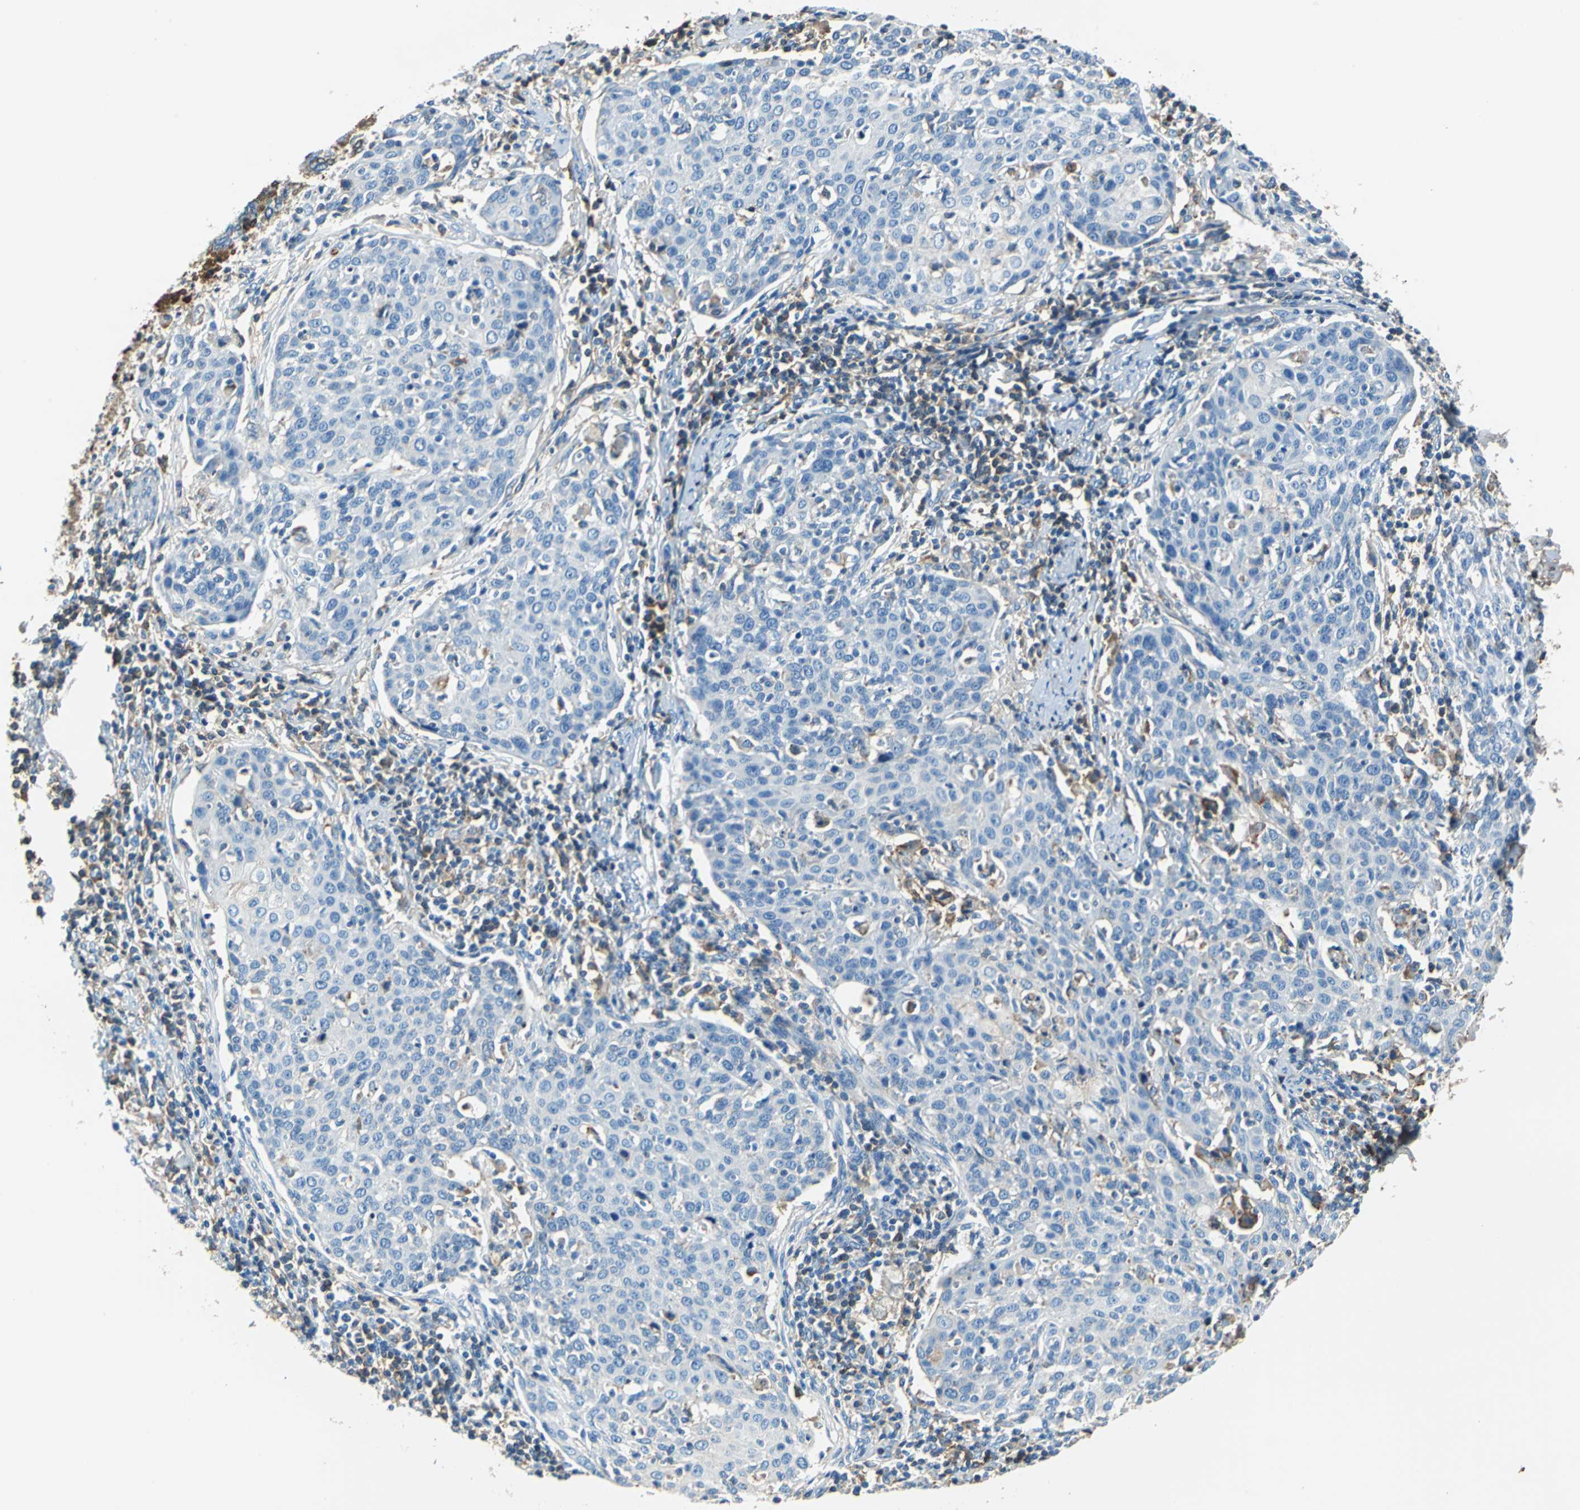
{"staining": {"intensity": "moderate", "quantity": "<25%", "location": "cytoplasmic/membranous"}, "tissue": "cervical cancer", "cell_type": "Tumor cells", "image_type": "cancer", "snomed": [{"axis": "morphology", "description": "Squamous cell carcinoma, NOS"}, {"axis": "topography", "description": "Cervix"}], "caption": "Protein expression analysis of human cervical cancer reveals moderate cytoplasmic/membranous expression in approximately <25% of tumor cells.", "gene": "ALB", "patient": {"sex": "female", "age": 38}}